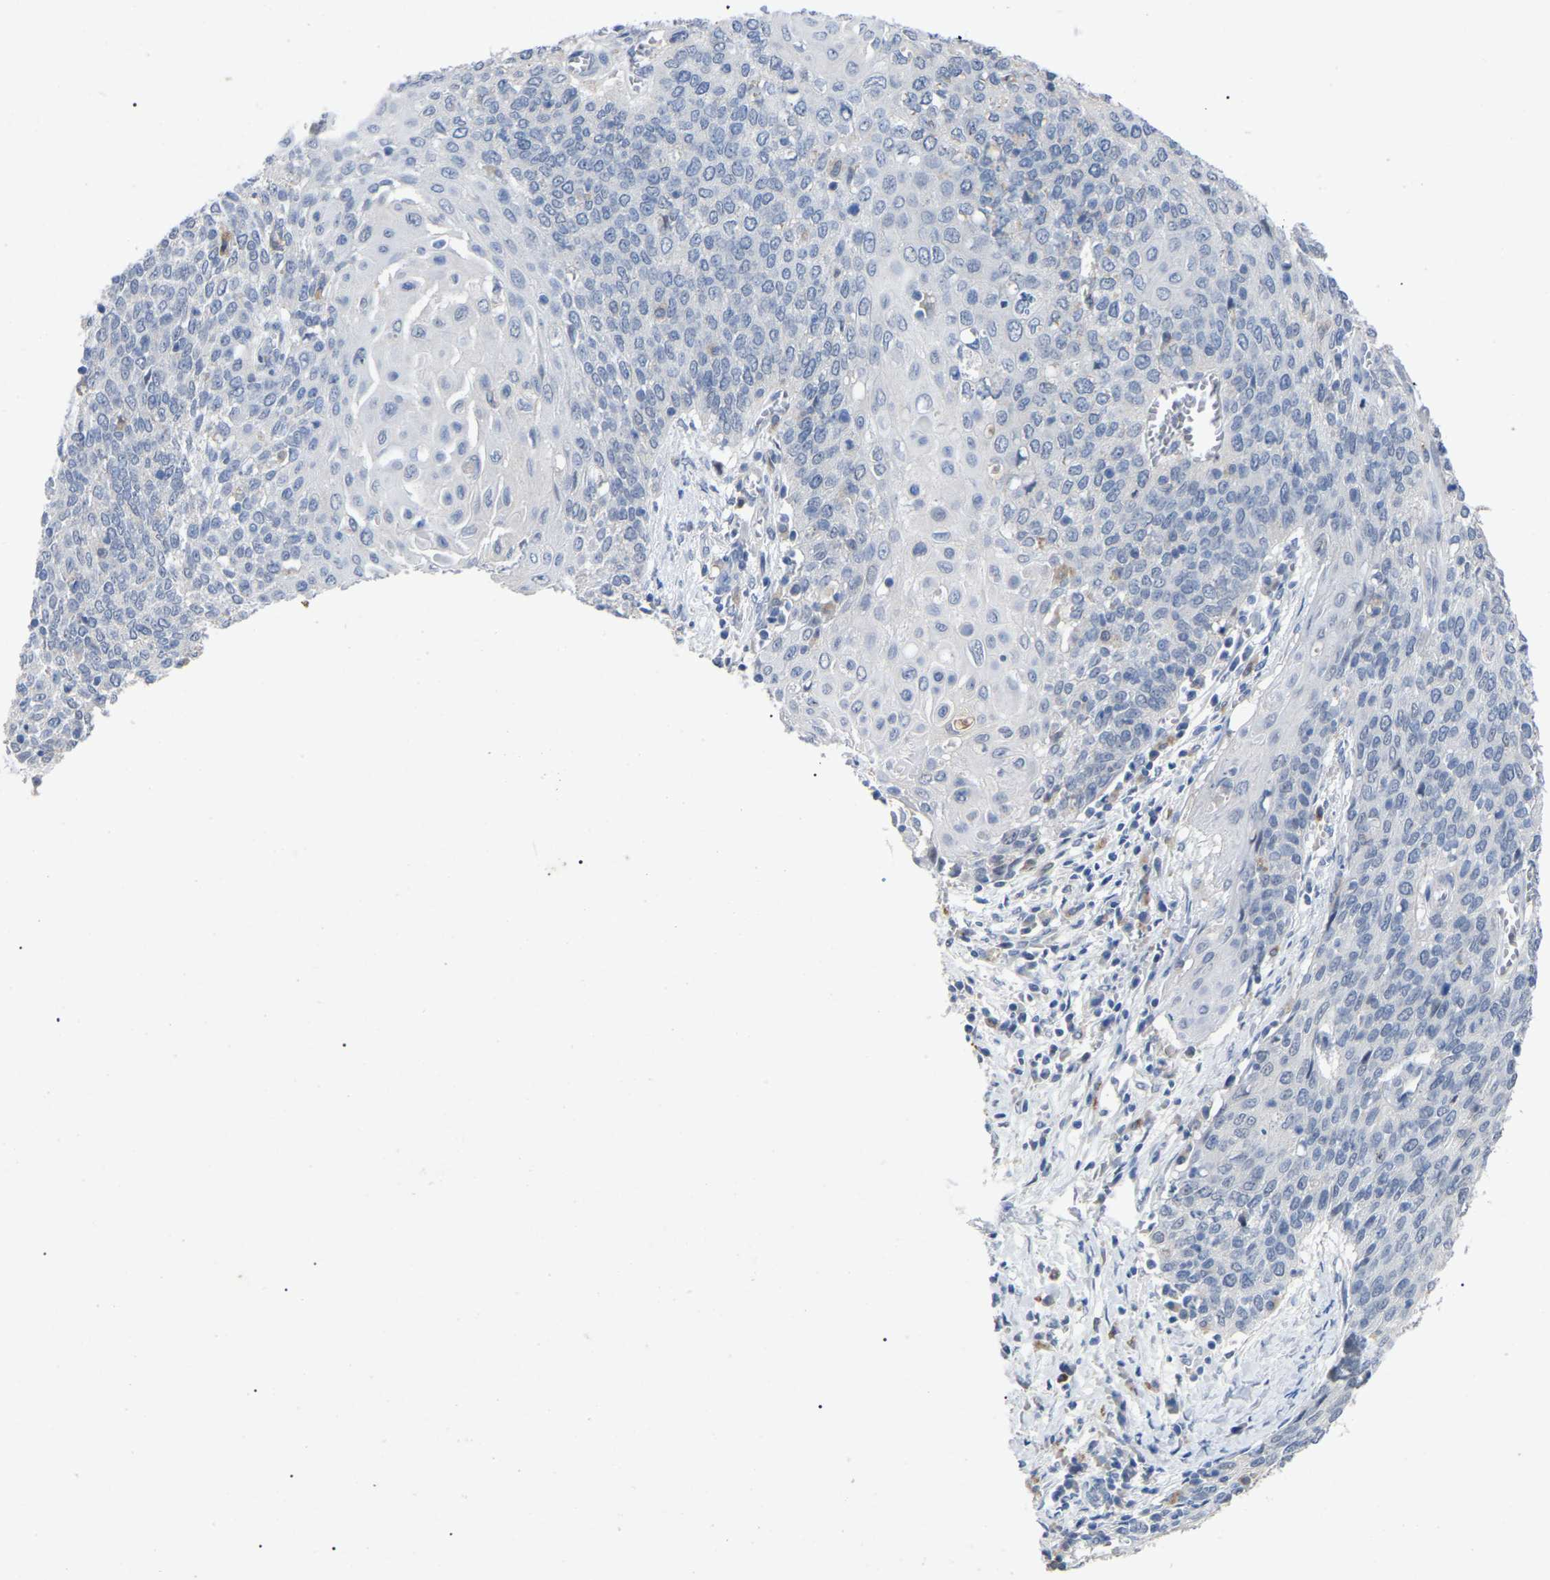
{"staining": {"intensity": "negative", "quantity": "none", "location": "none"}, "tissue": "cervical cancer", "cell_type": "Tumor cells", "image_type": "cancer", "snomed": [{"axis": "morphology", "description": "Squamous cell carcinoma, NOS"}, {"axis": "topography", "description": "Cervix"}], "caption": "The photomicrograph shows no staining of tumor cells in cervical cancer (squamous cell carcinoma). The staining was performed using DAB to visualize the protein expression in brown, while the nuclei were stained in blue with hematoxylin (Magnification: 20x).", "gene": "SMPD2", "patient": {"sex": "female", "age": 39}}